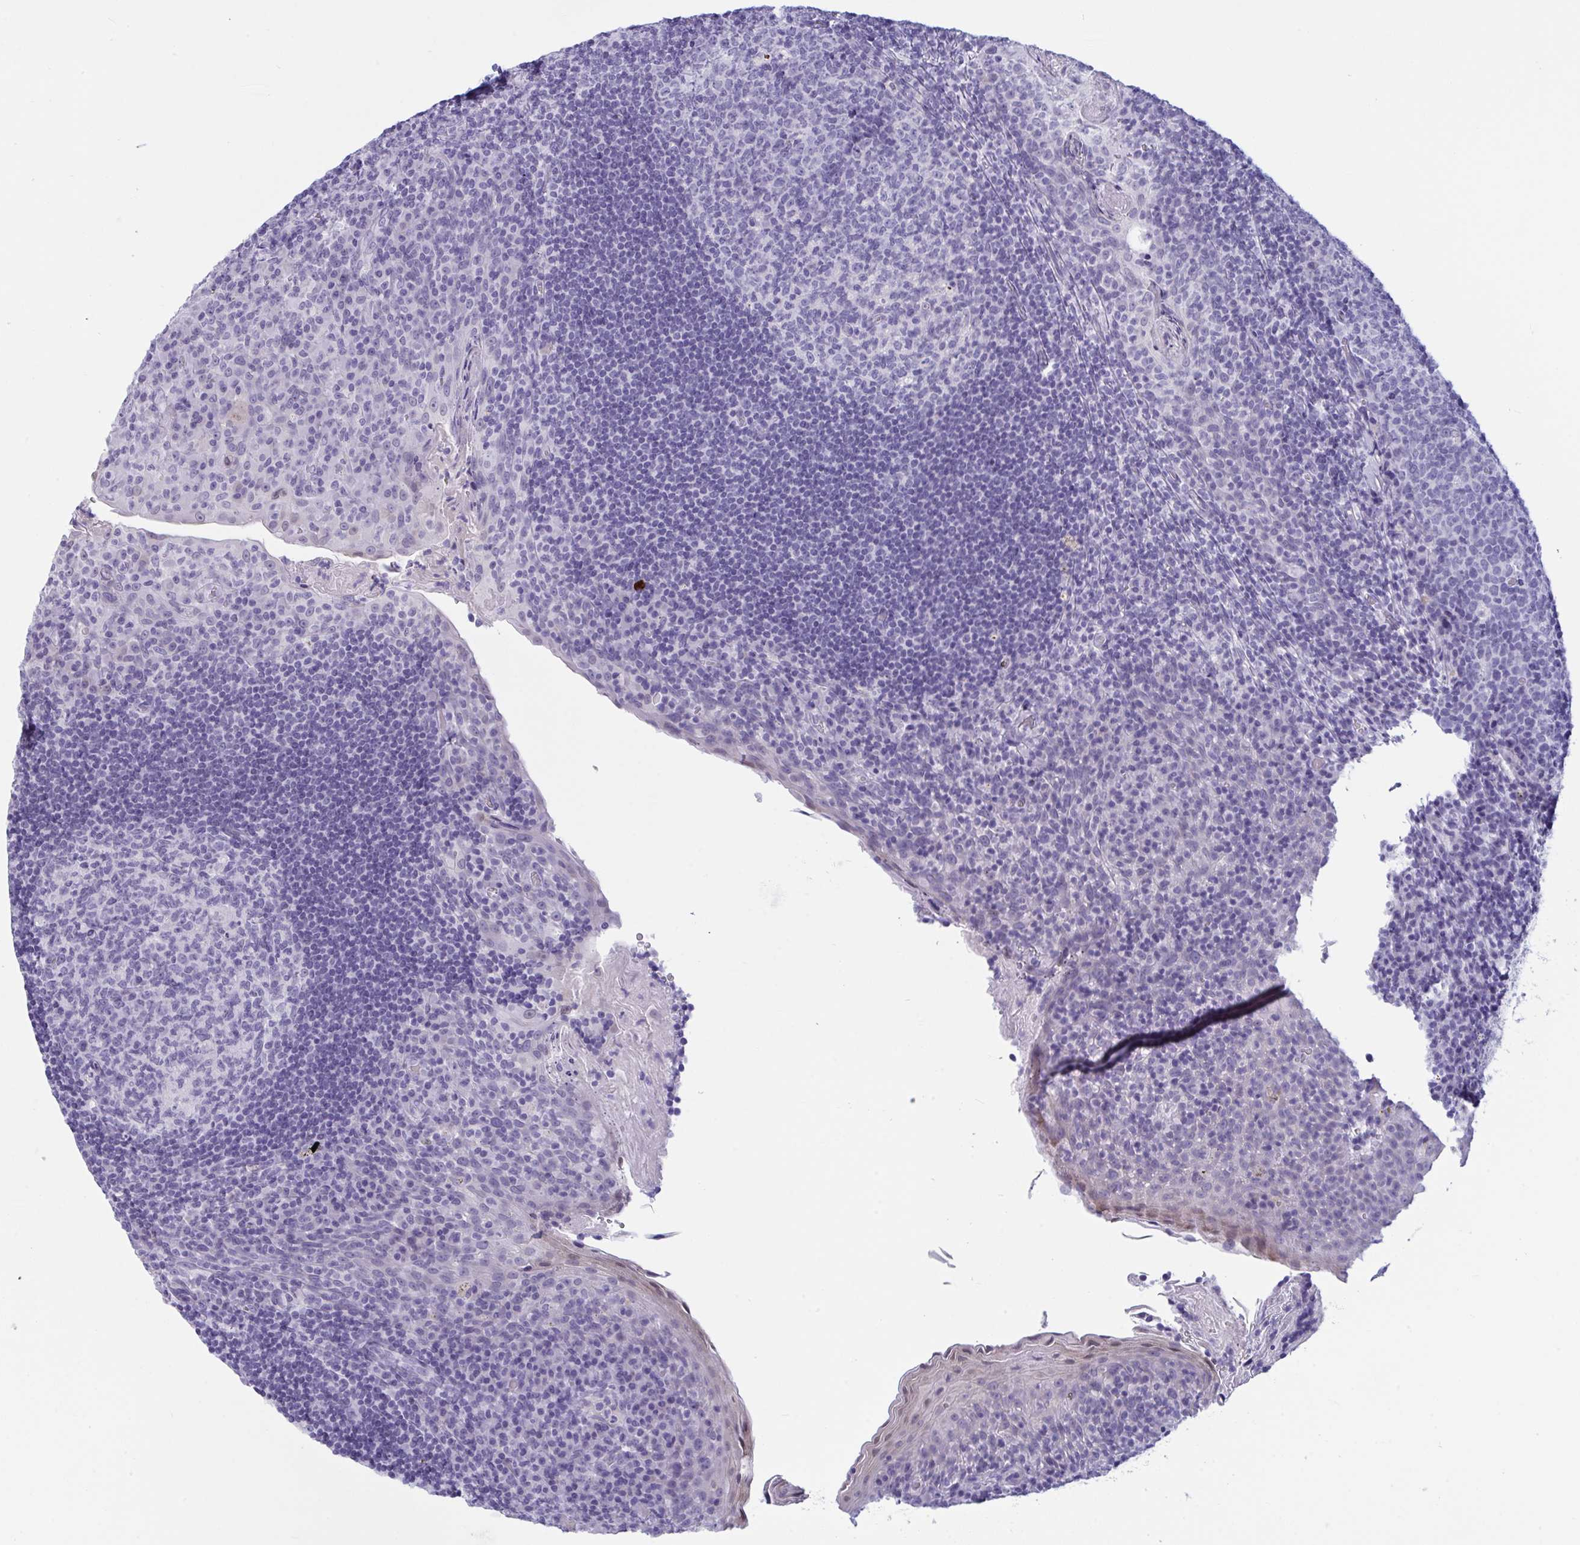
{"staining": {"intensity": "negative", "quantity": "none", "location": "none"}, "tissue": "tonsil", "cell_type": "Germinal center cells", "image_type": "normal", "snomed": [{"axis": "morphology", "description": "Normal tissue, NOS"}, {"axis": "topography", "description": "Tonsil"}], "caption": "This is an IHC photomicrograph of benign tonsil. There is no expression in germinal center cells.", "gene": "PRDM9", "patient": {"sex": "male", "age": 17}}